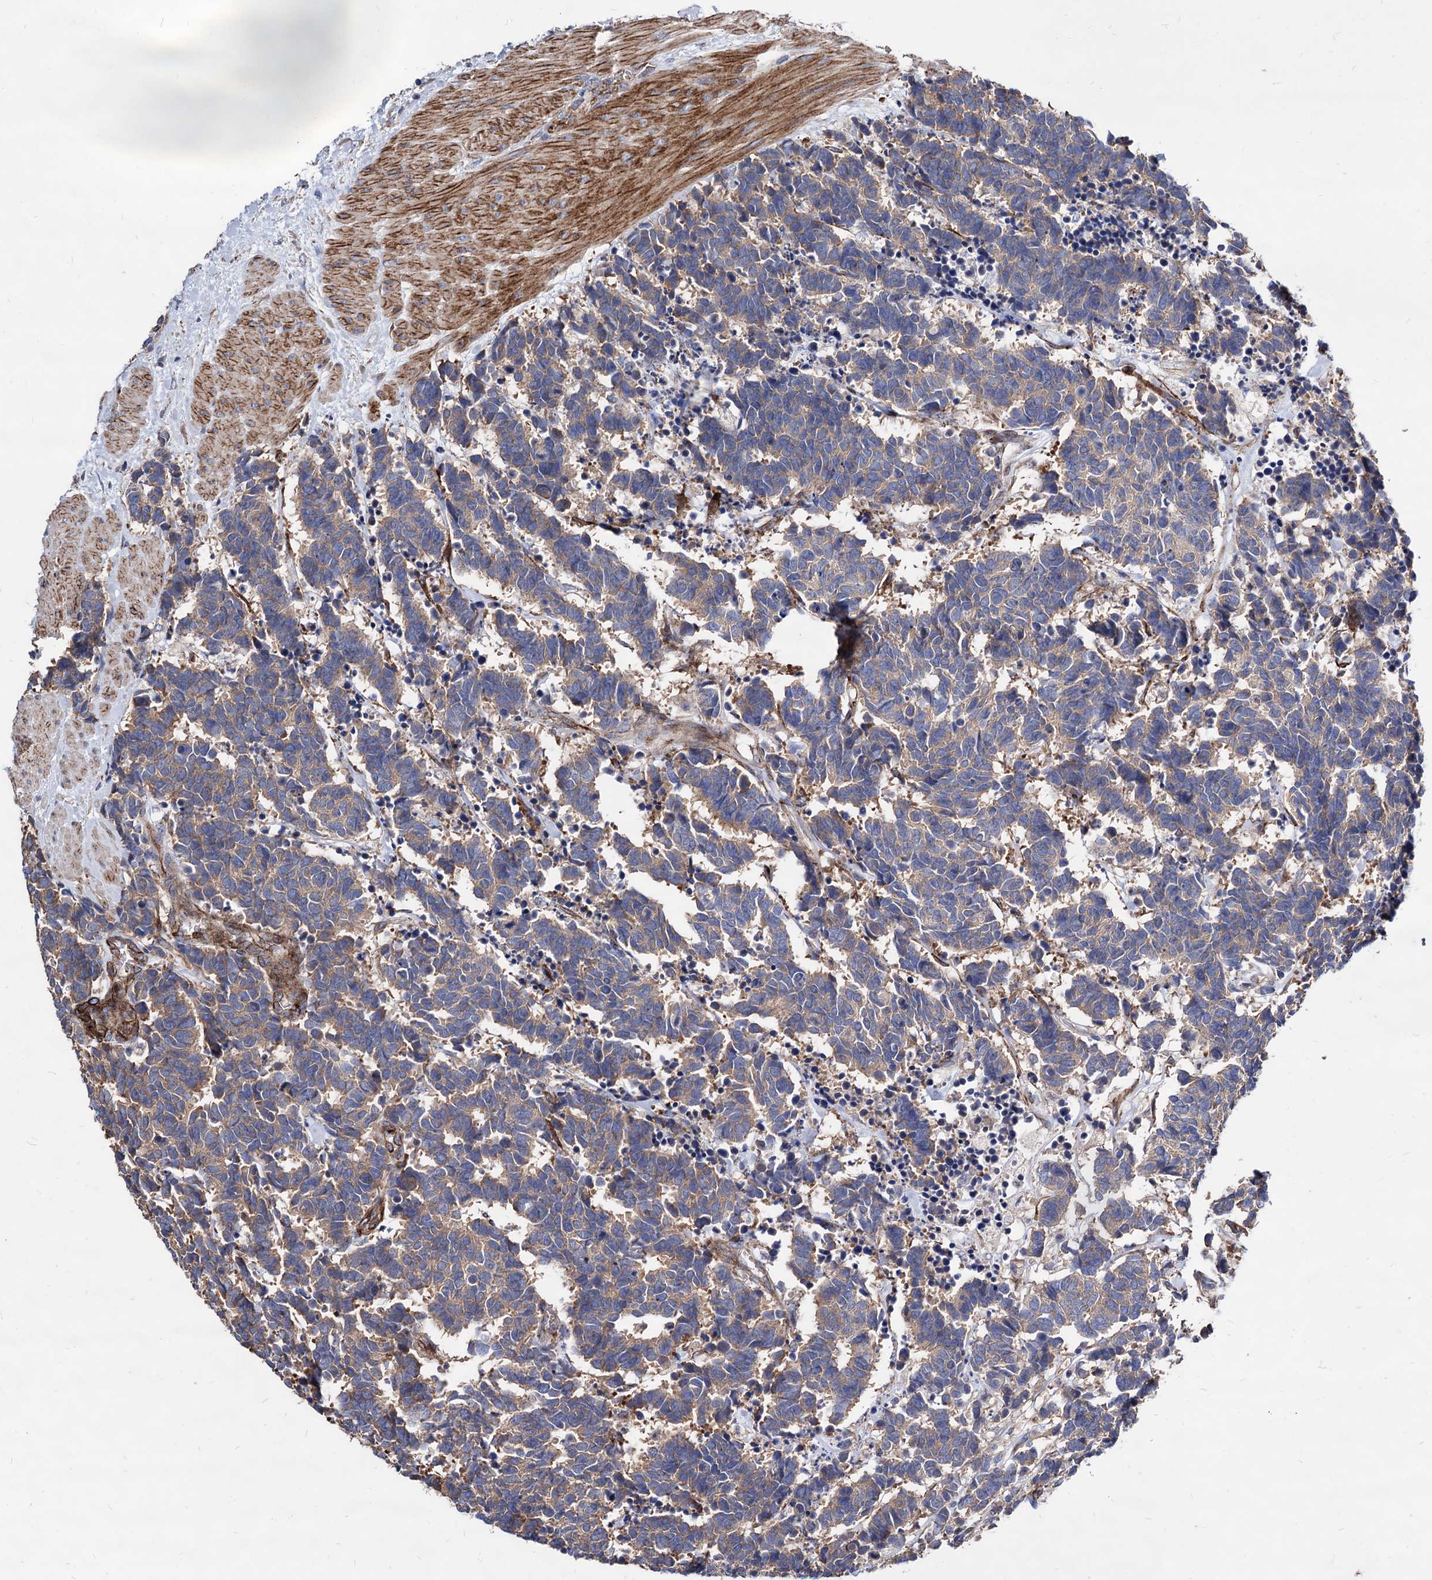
{"staining": {"intensity": "moderate", "quantity": "25%-75%", "location": "cytoplasmic/membranous"}, "tissue": "carcinoid", "cell_type": "Tumor cells", "image_type": "cancer", "snomed": [{"axis": "morphology", "description": "Carcinoma, NOS"}, {"axis": "morphology", "description": "Carcinoid, malignant, NOS"}, {"axis": "topography", "description": "Urinary bladder"}], "caption": "Immunohistochemical staining of carcinoid (malignant) demonstrates medium levels of moderate cytoplasmic/membranous protein staining in approximately 25%-75% of tumor cells.", "gene": "WDR11", "patient": {"sex": "male", "age": 57}}